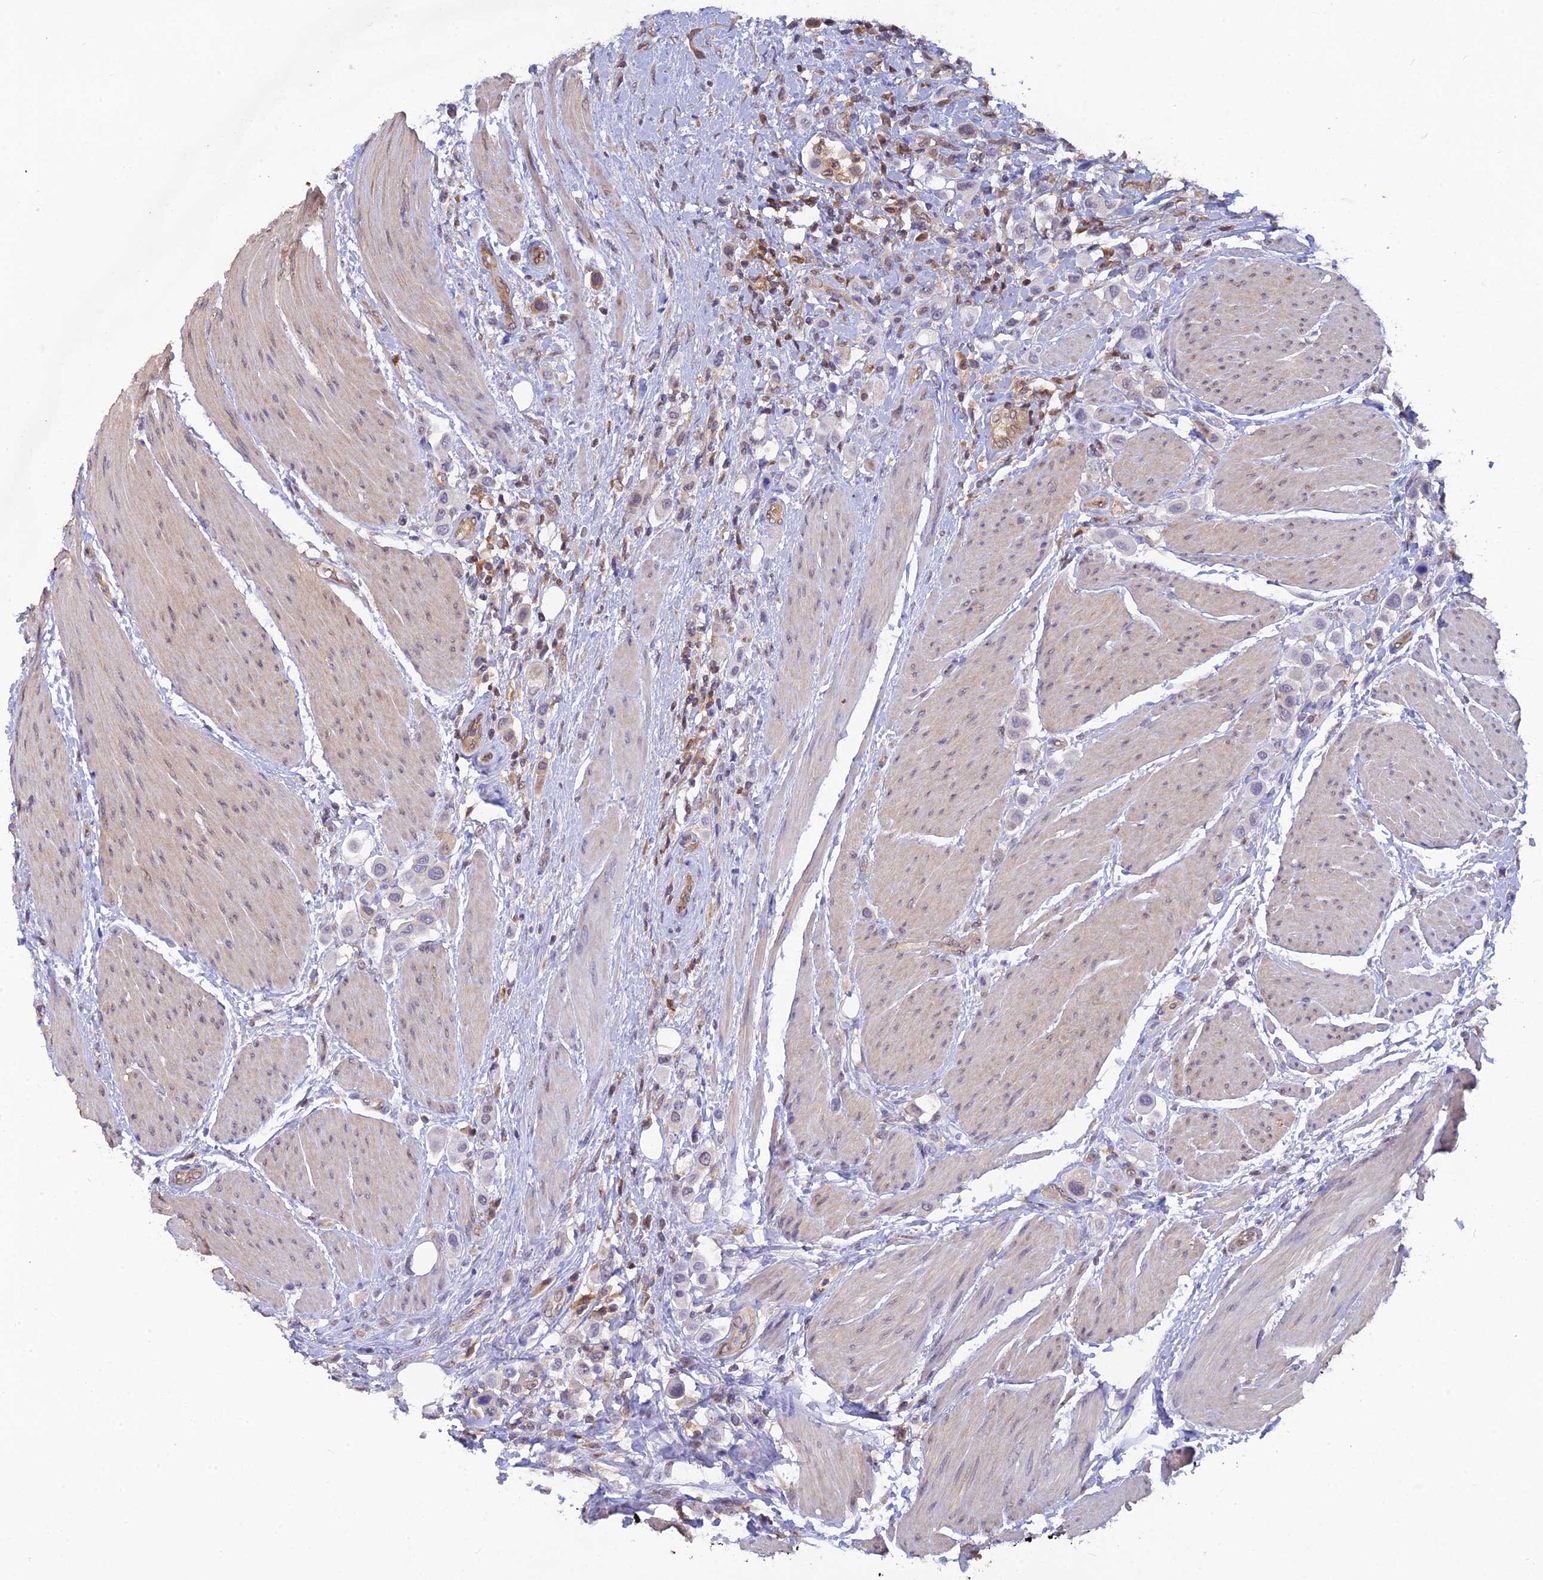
{"staining": {"intensity": "negative", "quantity": "none", "location": "none"}, "tissue": "urothelial cancer", "cell_type": "Tumor cells", "image_type": "cancer", "snomed": [{"axis": "morphology", "description": "Urothelial carcinoma, High grade"}, {"axis": "topography", "description": "Urinary bladder"}], "caption": "Immunohistochemistry (IHC) of human urothelial cancer exhibits no staining in tumor cells. (DAB (3,3'-diaminobenzidine) IHC visualized using brightfield microscopy, high magnification).", "gene": "HINT1", "patient": {"sex": "male", "age": 50}}